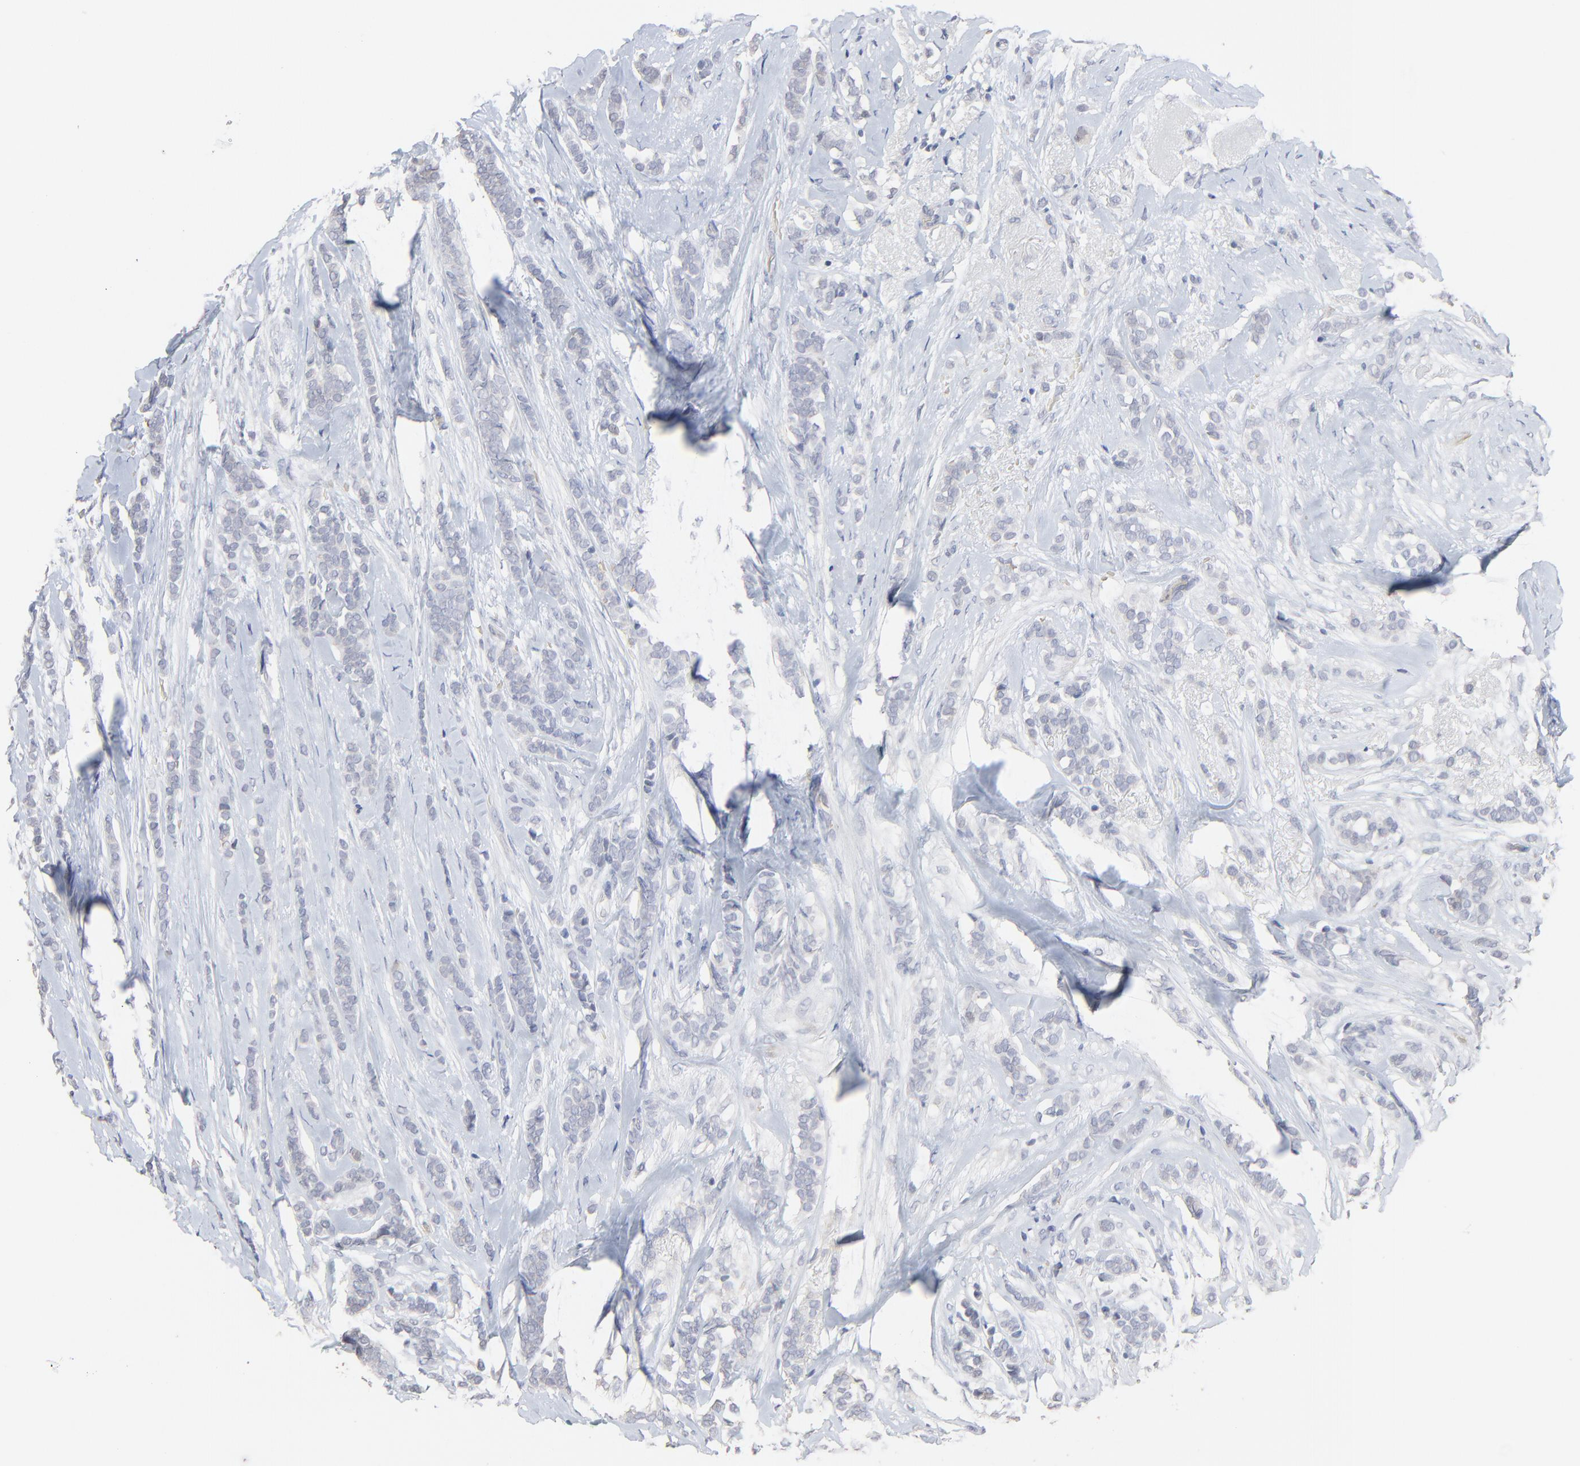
{"staining": {"intensity": "weak", "quantity": ">75%", "location": "cytoplasmic/membranous"}, "tissue": "breast cancer", "cell_type": "Tumor cells", "image_type": "cancer", "snomed": [{"axis": "morphology", "description": "Lobular carcinoma"}, {"axis": "topography", "description": "Breast"}], "caption": "The histopathology image shows immunohistochemical staining of breast cancer (lobular carcinoma). There is weak cytoplasmic/membranous positivity is seen in about >75% of tumor cells. The staining was performed using DAB, with brown indicating positive protein expression. Nuclei are stained blue with hematoxylin.", "gene": "FANCB", "patient": {"sex": "female", "age": 56}}